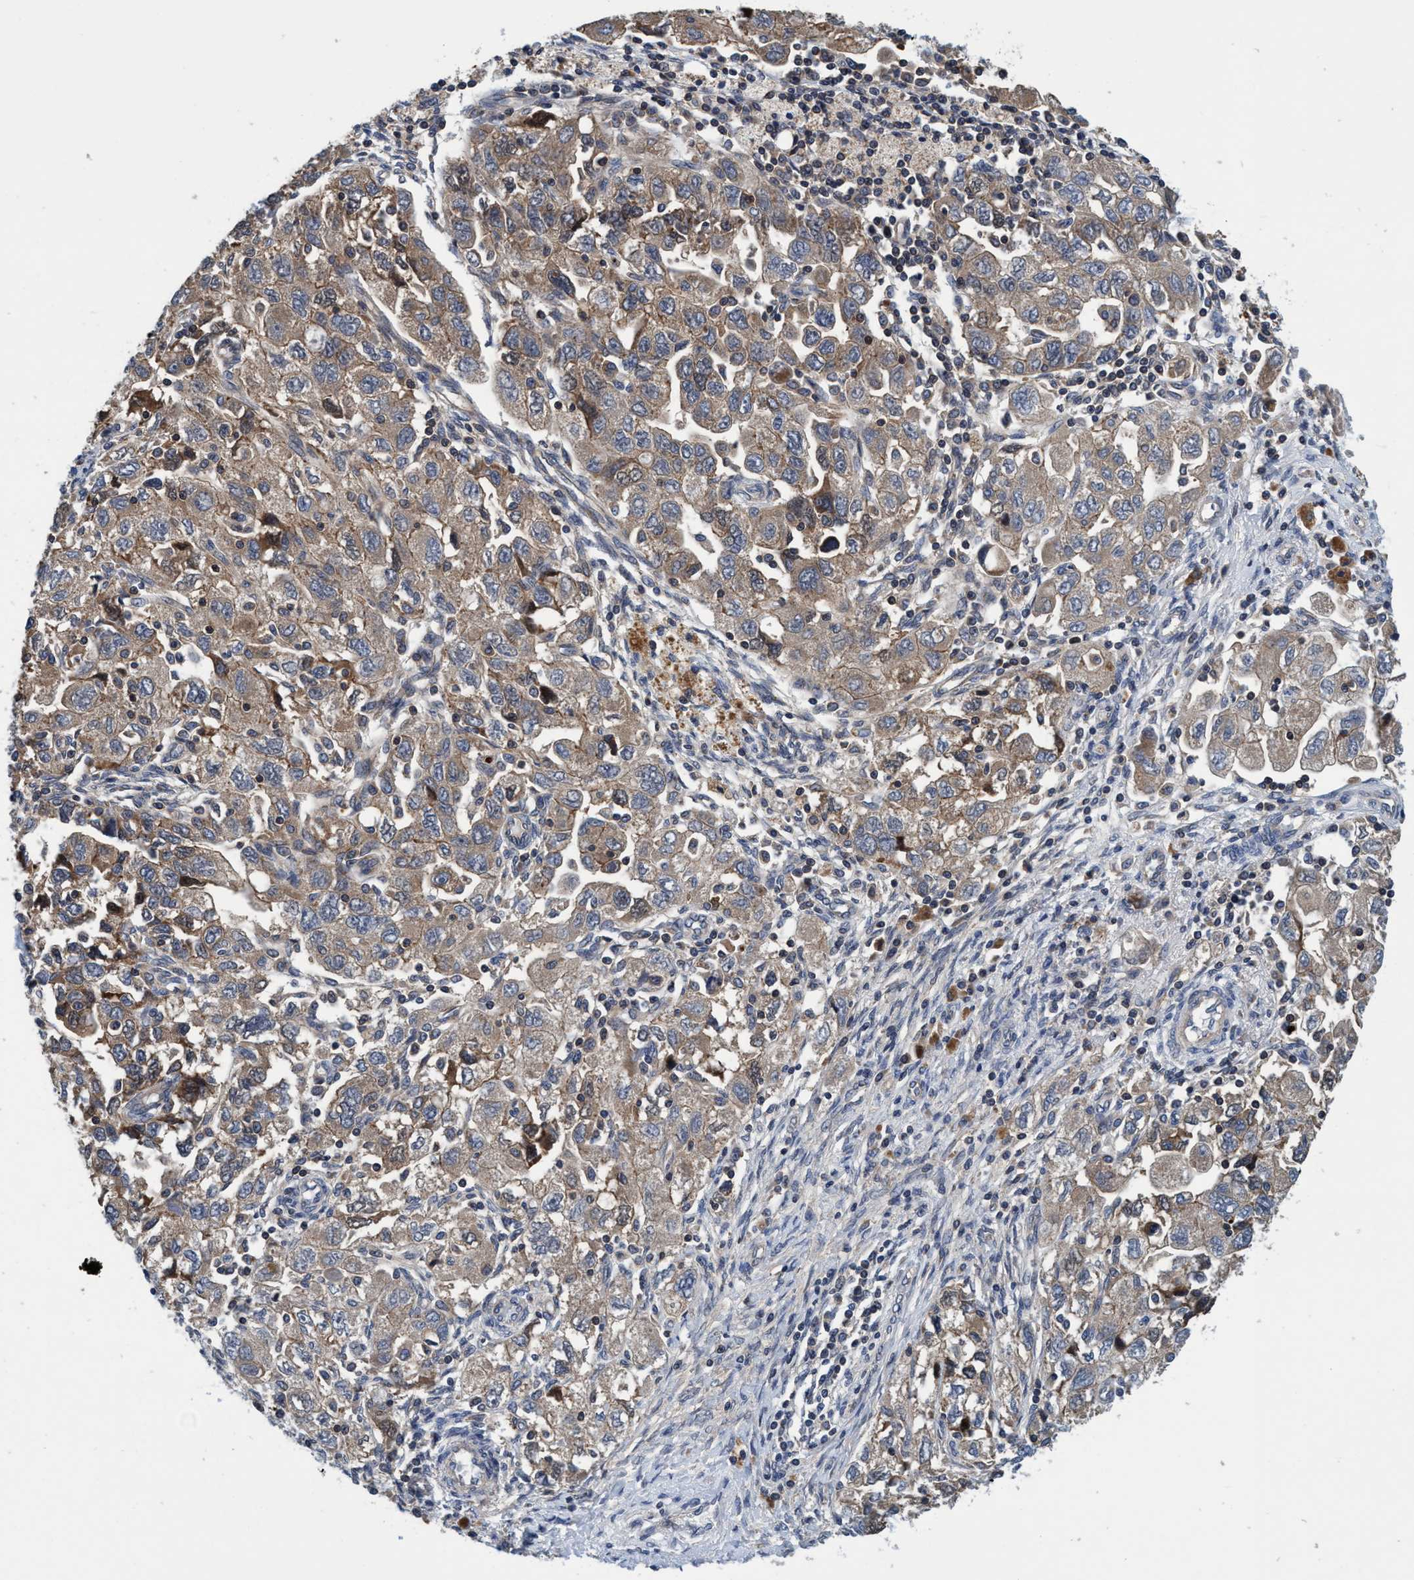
{"staining": {"intensity": "weak", "quantity": ">75%", "location": "cytoplasmic/membranous"}, "tissue": "ovarian cancer", "cell_type": "Tumor cells", "image_type": "cancer", "snomed": [{"axis": "morphology", "description": "Carcinoma, NOS"}, {"axis": "morphology", "description": "Cystadenocarcinoma, serous, NOS"}, {"axis": "topography", "description": "Ovary"}], "caption": "About >75% of tumor cells in ovarian cancer (carcinoma) demonstrate weak cytoplasmic/membranous protein staining as visualized by brown immunohistochemical staining.", "gene": "CALCOCO2", "patient": {"sex": "female", "age": 69}}